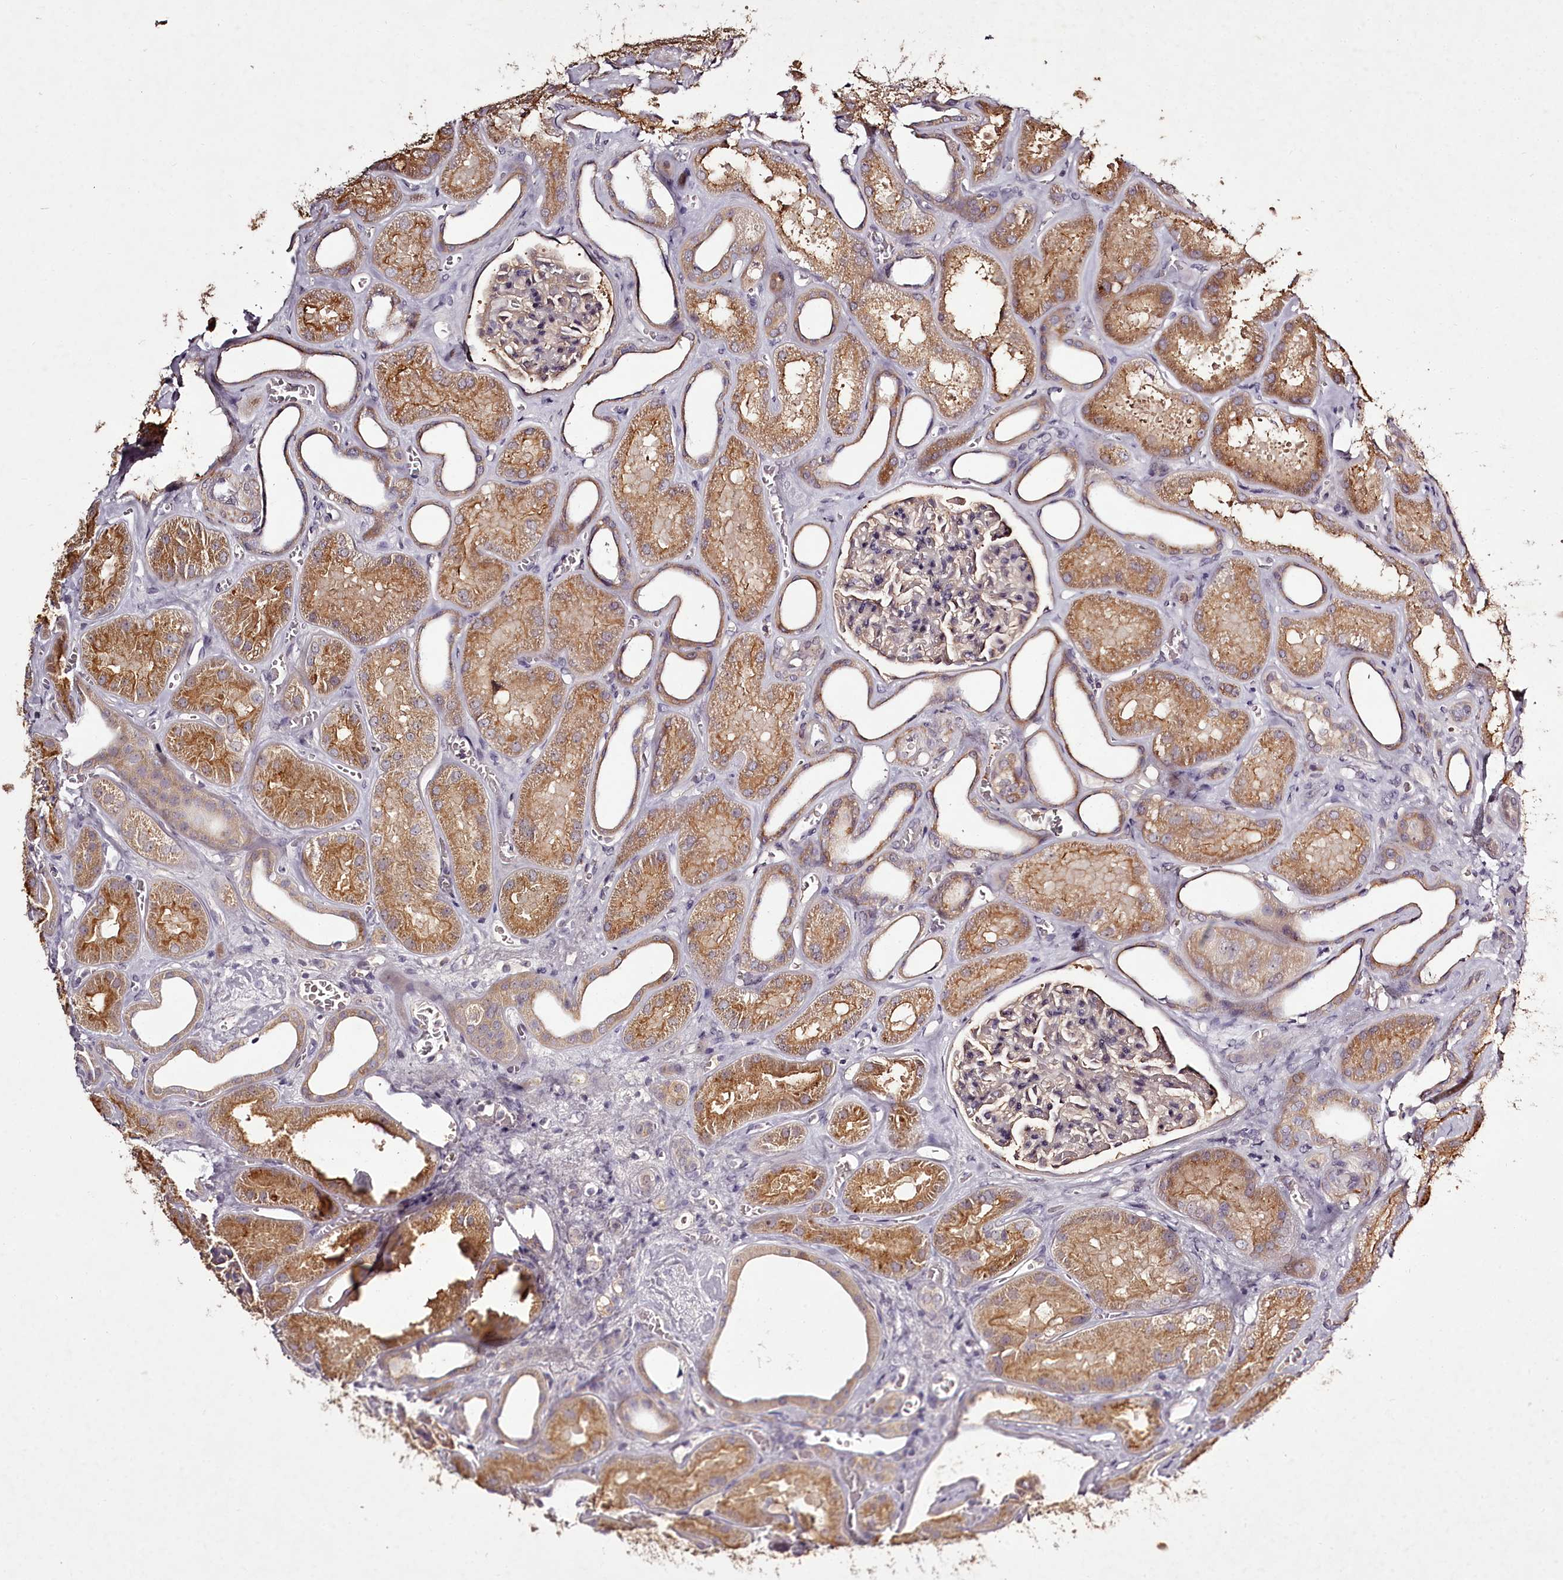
{"staining": {"intensity": "moderate", "quantity": "<25%", "location": "cytoplasmic/membranous"}, "tissue": "kidney", "cell_type": "Cells in glomeruli", "image_type": "normal", "snomed": [{"axis": "morphology", "description": "Normal tissue, NOS"}, {"axis": "morphology", "description": "Adenocarcinoma, NOS"}, {"axis": "topography", "description": "Kidney"}], "caption": "Human kidney stained for a protein (brown) shows moderate cytoplasmic/membranous positive expression in approximately <25% of cells in glomeruli.", "gene": "RBMXL2", "patient": {"sex": "female", "age": 68}}